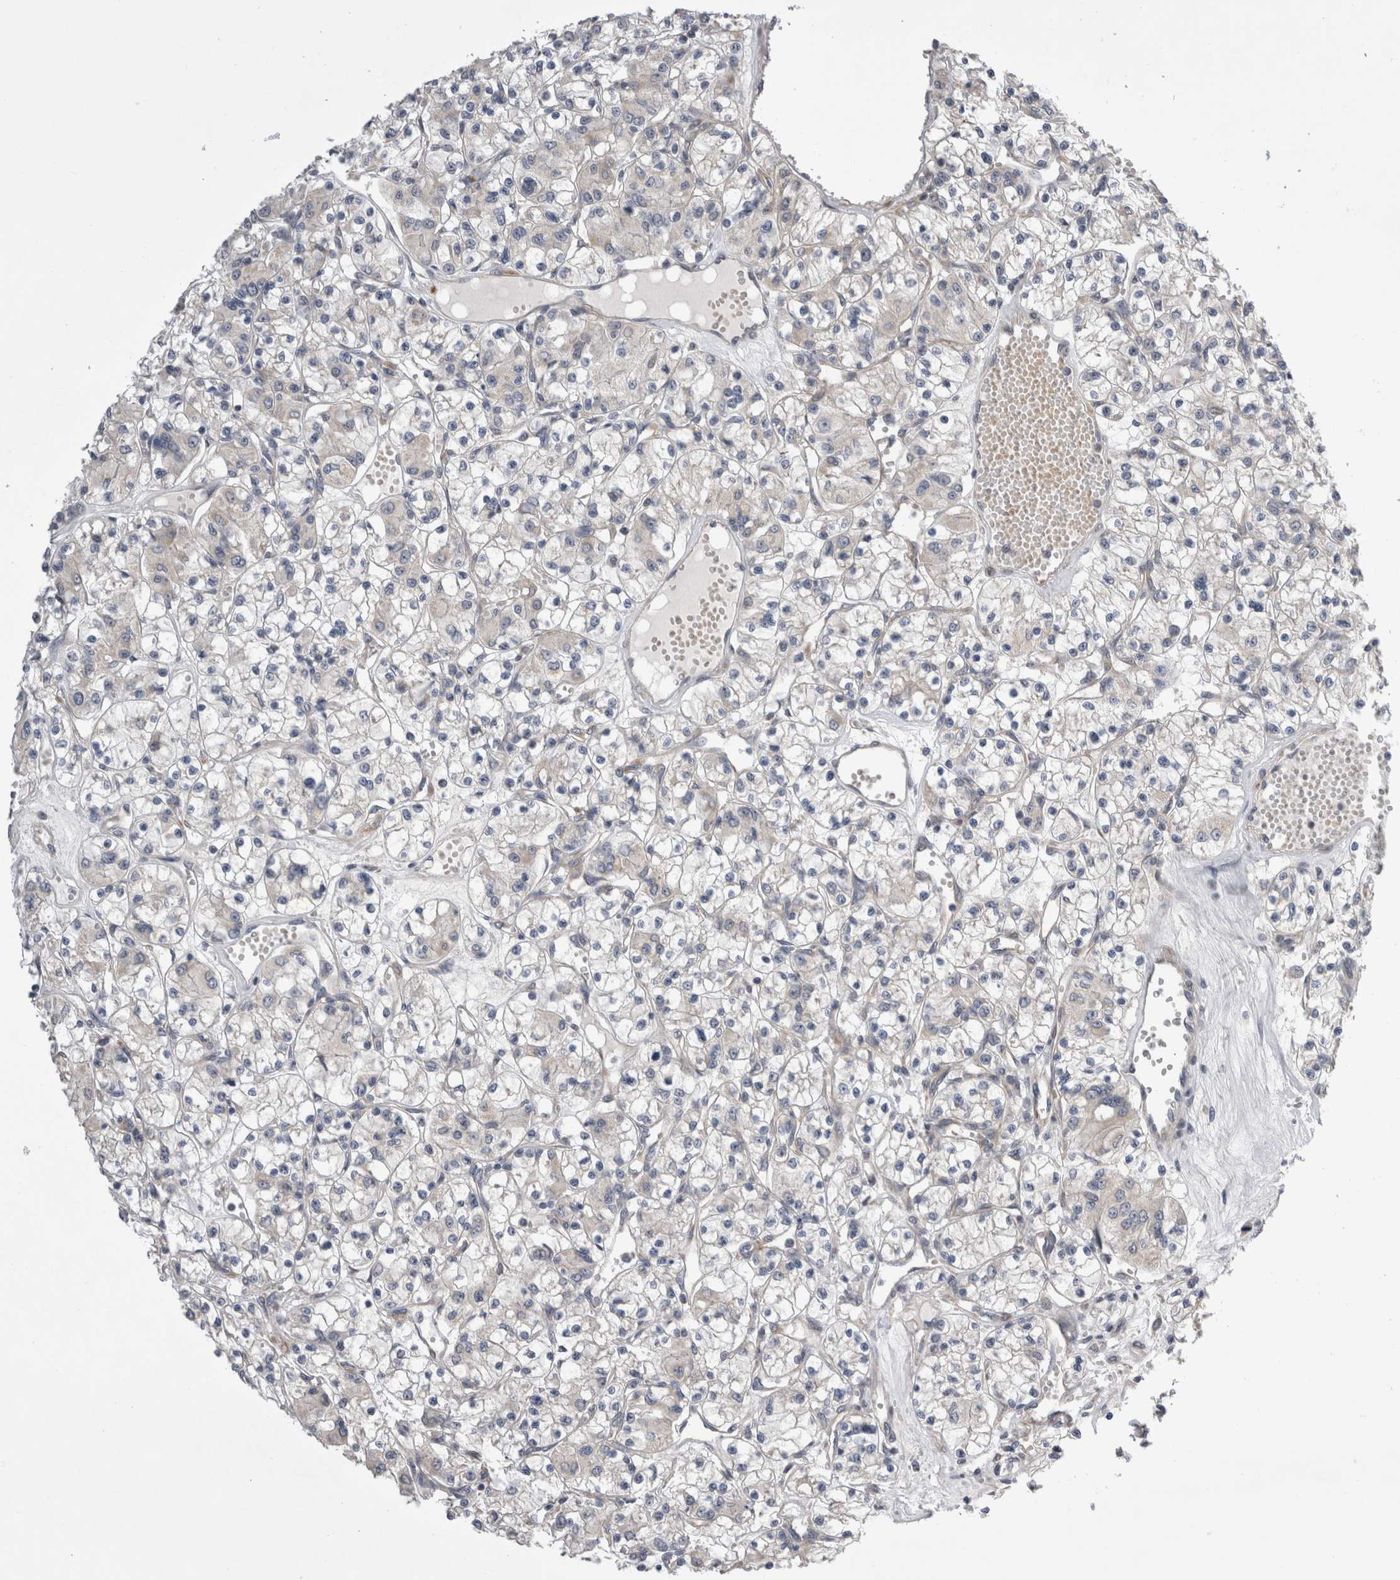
{"staining": {"intensity": "negative", "quantity": "none", "location": "none"}, "tissue": "renal cancer", "cell_type": "Tumor cells", "image_type": "cancer", "snomed": [{"axis": "morphology", "description": "Adenocarcinoma, NOS"}, {"axis": "topography", "description": "Kidney"}], "caption": "A high-resolution histopathology image shows IHC staining of renal cancer, which shows no significant expression in tumor cells.", "gene": "ARHGAP29", "patient": {"sex": "female", "age": 59}}